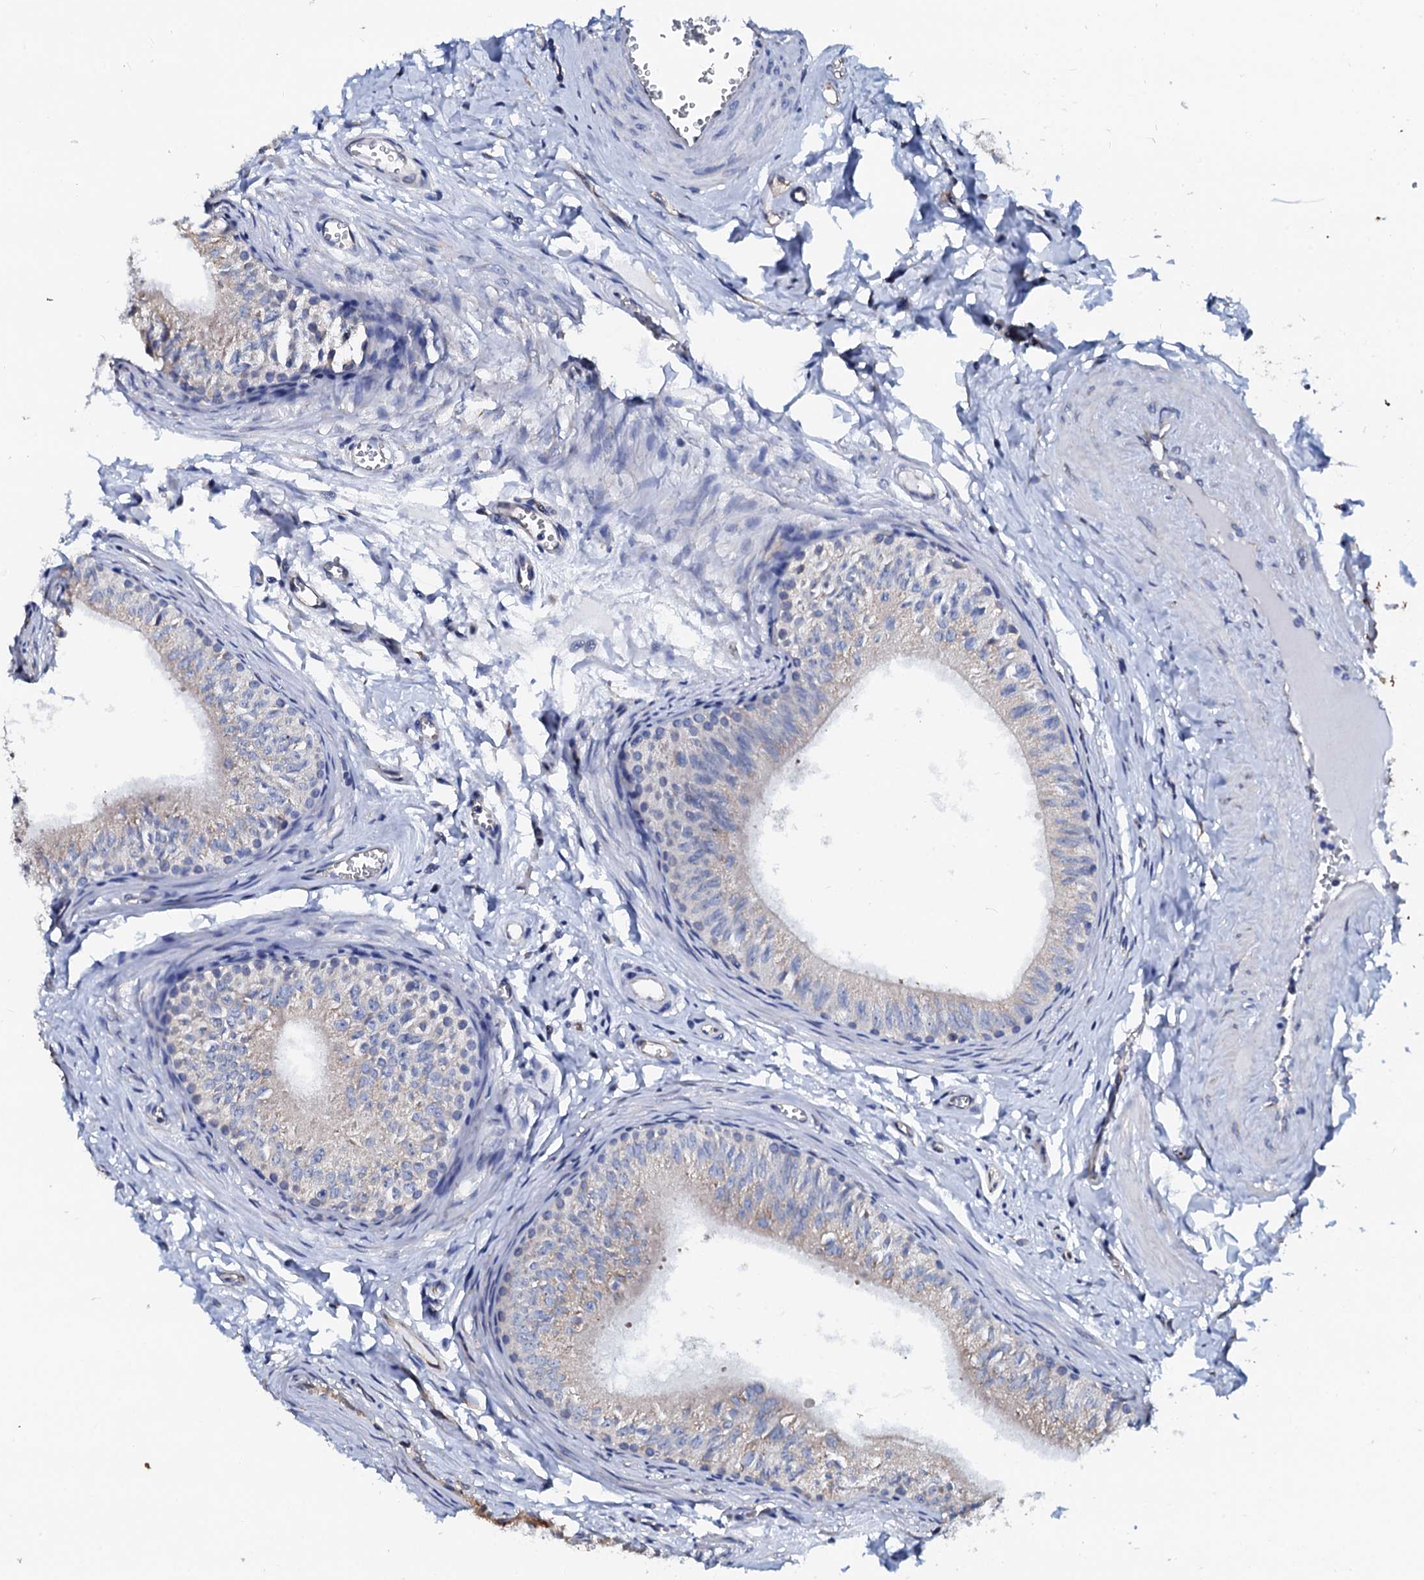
{"staining": {"intensity": "moderate", "quantity": "25%-75%", "location": "cytoplasmic/membranous"}, "tissue": "epididymis", "cell_type": "Glandular cells", "image_type": "normal", "snomed": [{"axis": "morphology", "description": "Normal tissue, NOS"}, {"axis": "topography", "description": "Epididymis"}], "caption": "Moderate cytoplasmic/membranous protein expression is present in approximately 25%-75% of glandular cells in epididymis.", "gene": "AKAP3", "patient": {"sex": "male", "age": 42}}